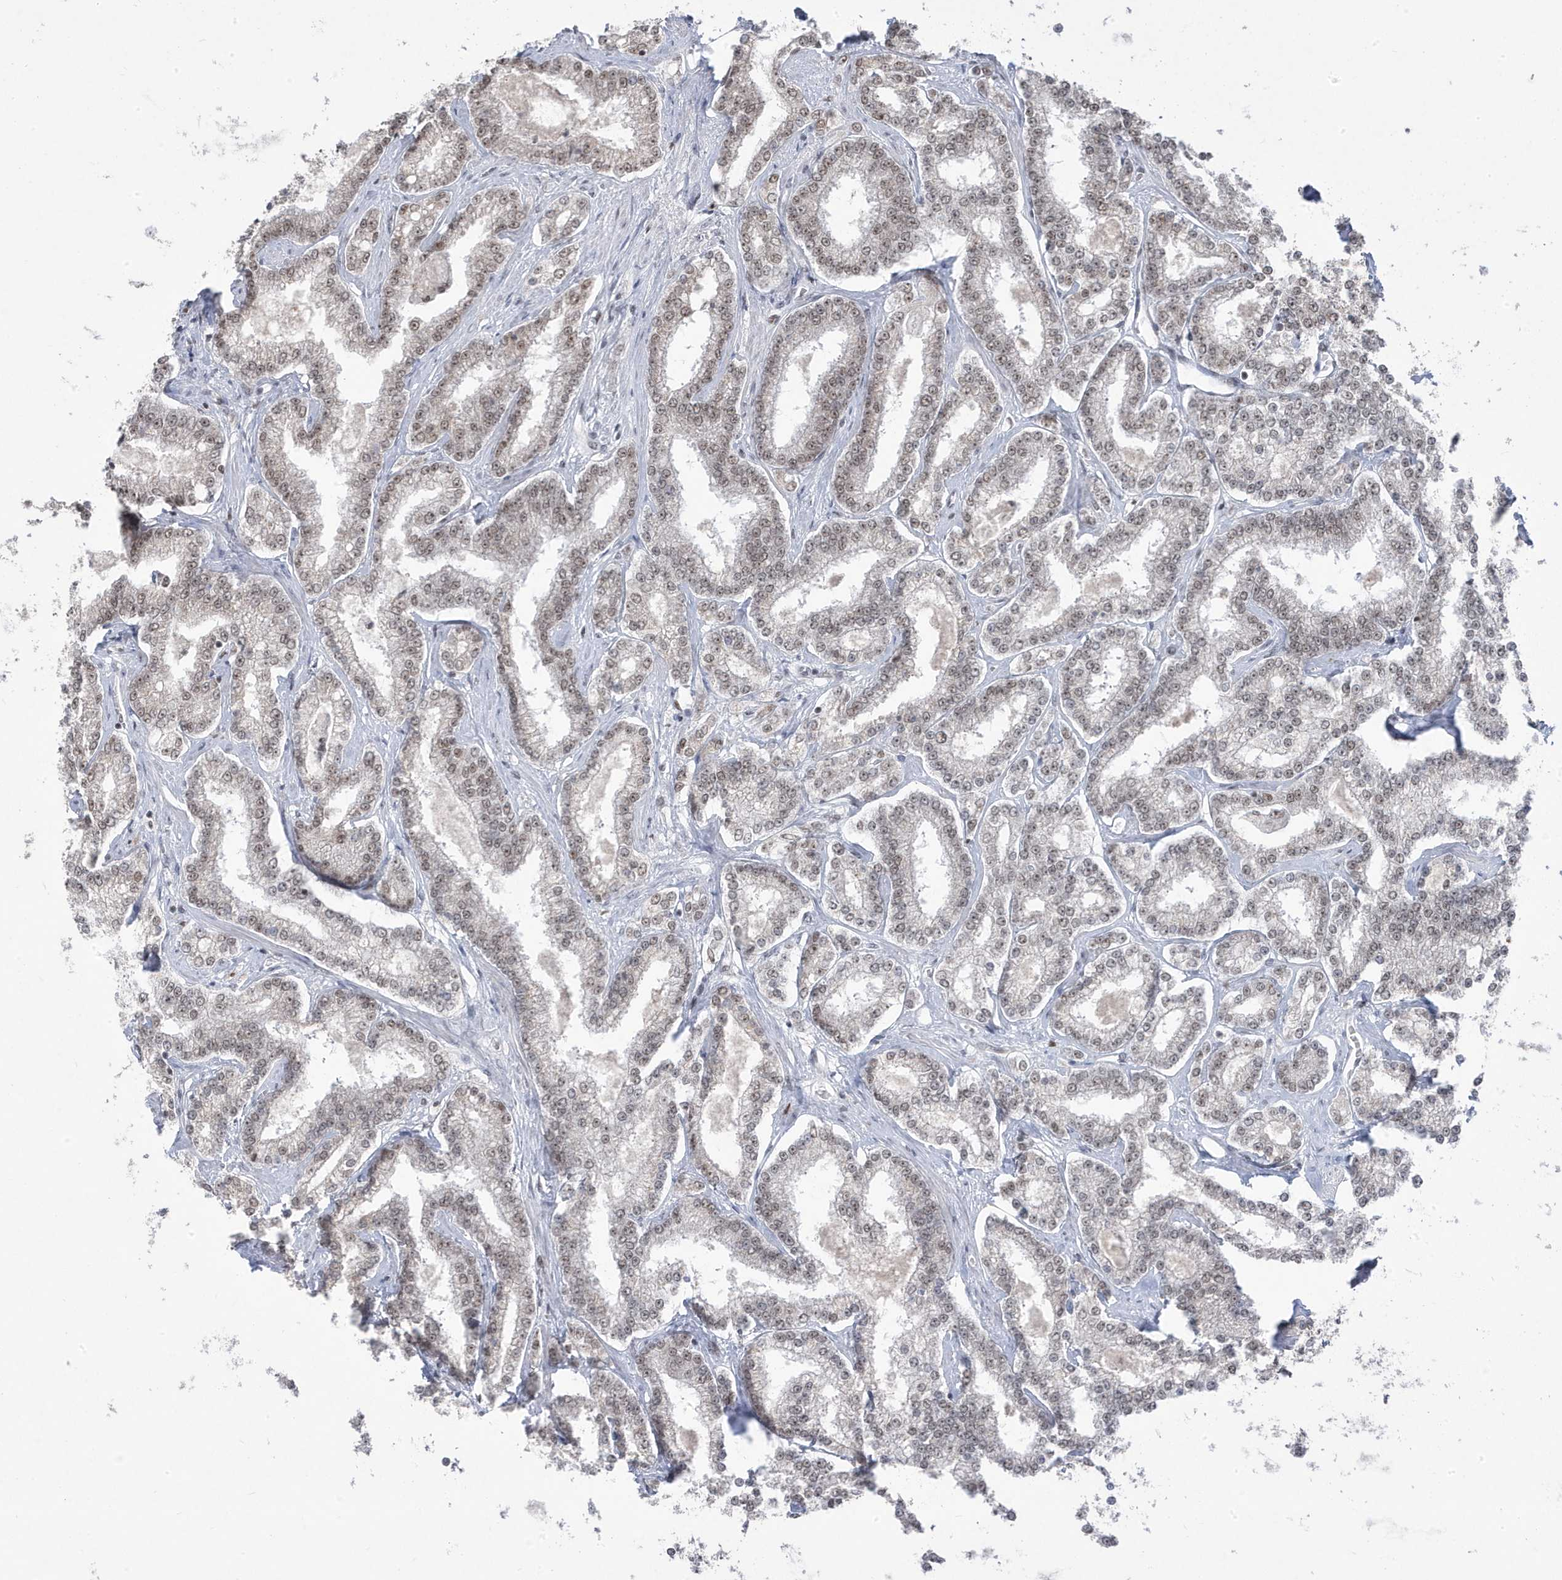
{"staining": {"intensity": "weak", "quantity": ">75%", "location": "nuclear"}, "tissue": "prostate cancer", "cell_type": "Tumor cells", "image_type": "cancer", "snomed": [{"axis": "morphology", "description": "Normal tissue, NOS"}, {"axis": "morphology", "description": "Adenocarcinoma, High grade"}, {"axis": "topography", "description": "Prostate"}], "caption": "High-power microscopy captured an immunohistochemistry (IHC) photomicrograph of high-grade adenocarcinoma (prostate), revealing weak nuclear expression in approximately >75% of tumor cells.", "gene": "MTREX", "patient": {"sex": "male", "age": 83}}